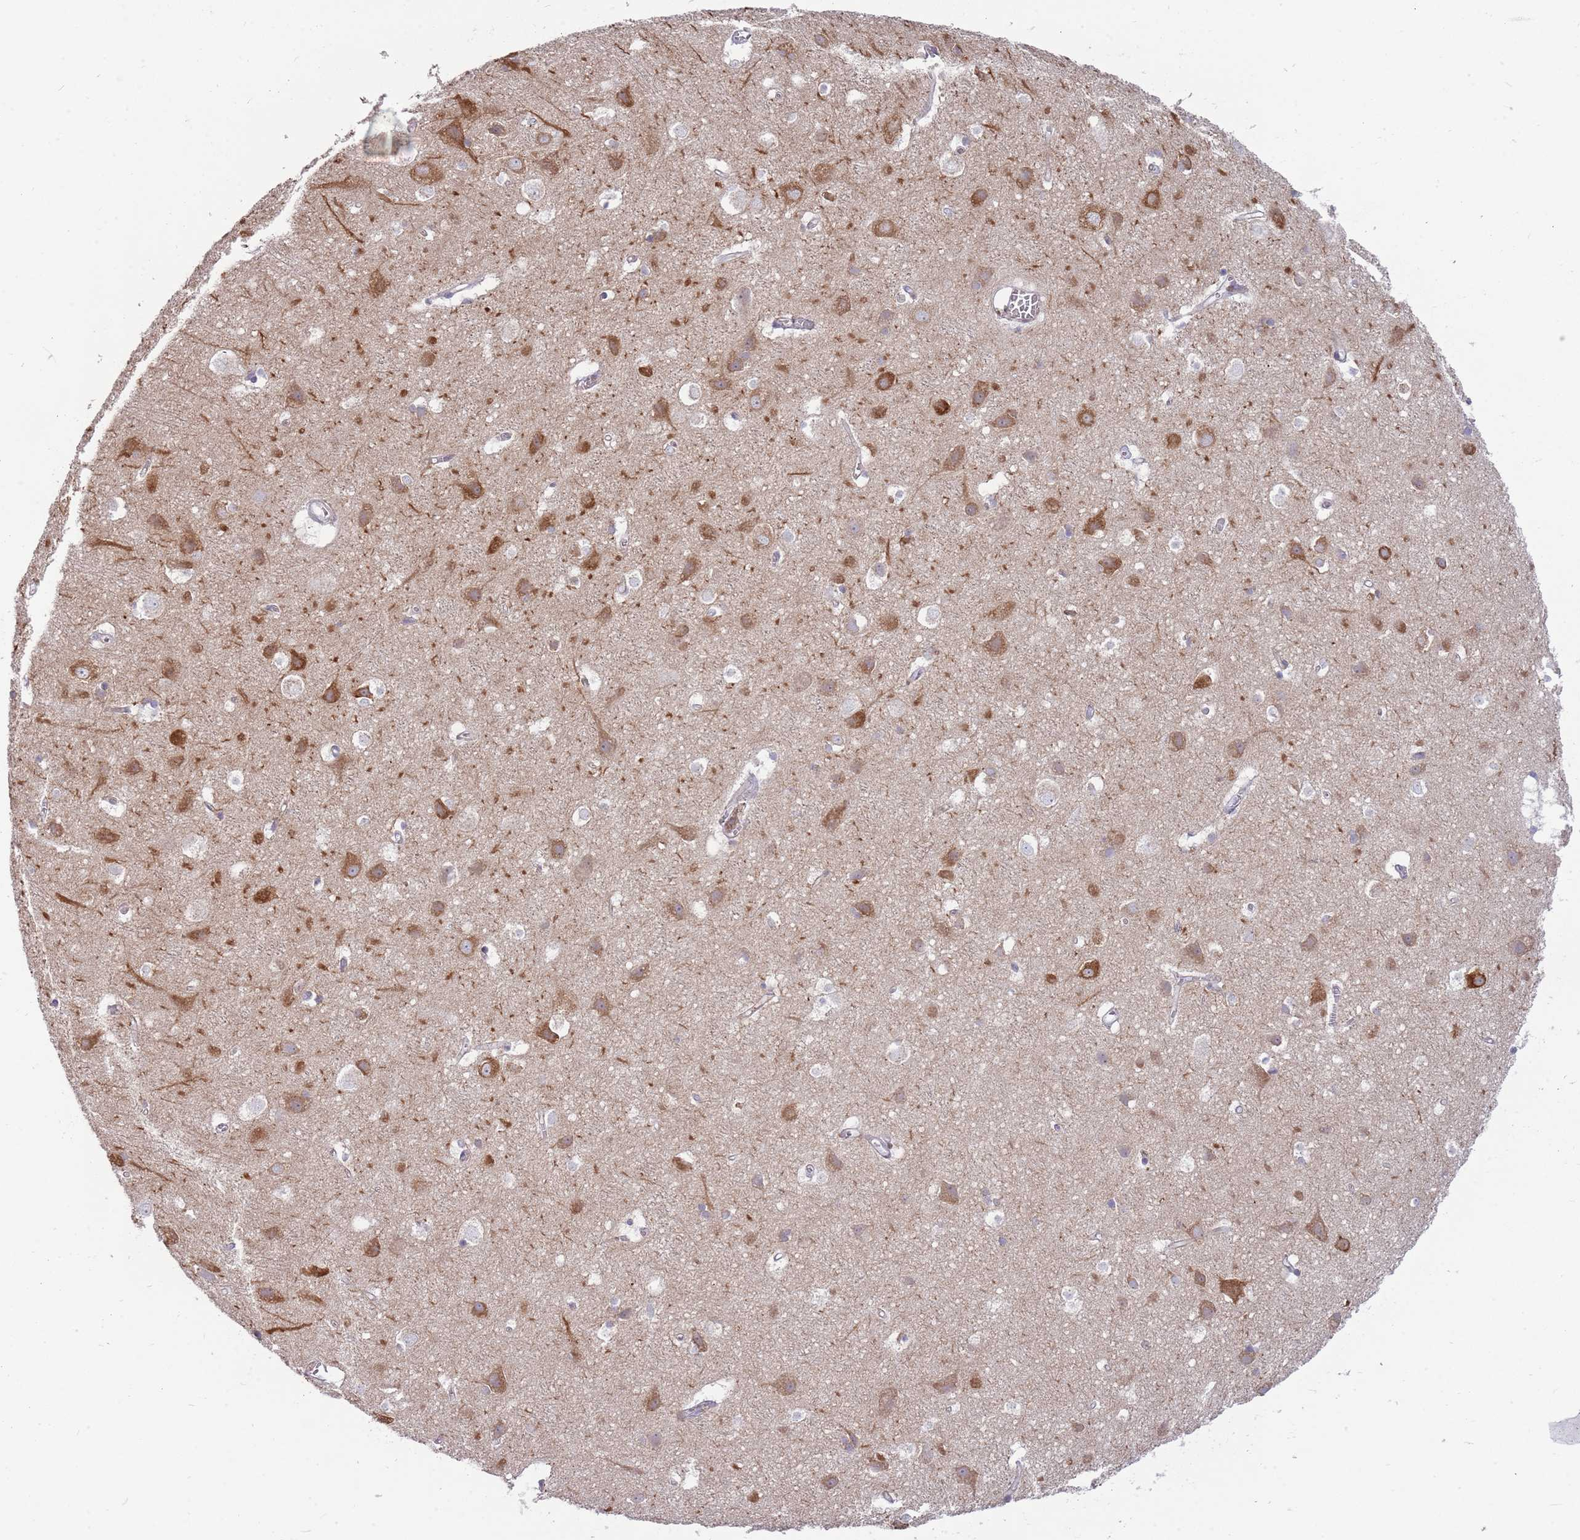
{"staining": {"intensity": "negative", "quantity": "none", "location": "none"}, "tissue": "cerebral cortex", "cell_type": "Endothelial cells", "image_type": "normal", "snomed": [{"axis": "morphology", "description": "Normal tissue, NOS"}, {"axis": "topography", "description": "Cerebral cortex"}], "caption": "A high-resolution image shows immunohistochemistry (IHC) staining of unremarkable cerebral cortex, which reveals no significant positivity in endothelial cells.", "gene": "DIPK1C", "patient": {"sex": "male", "age": 54}}